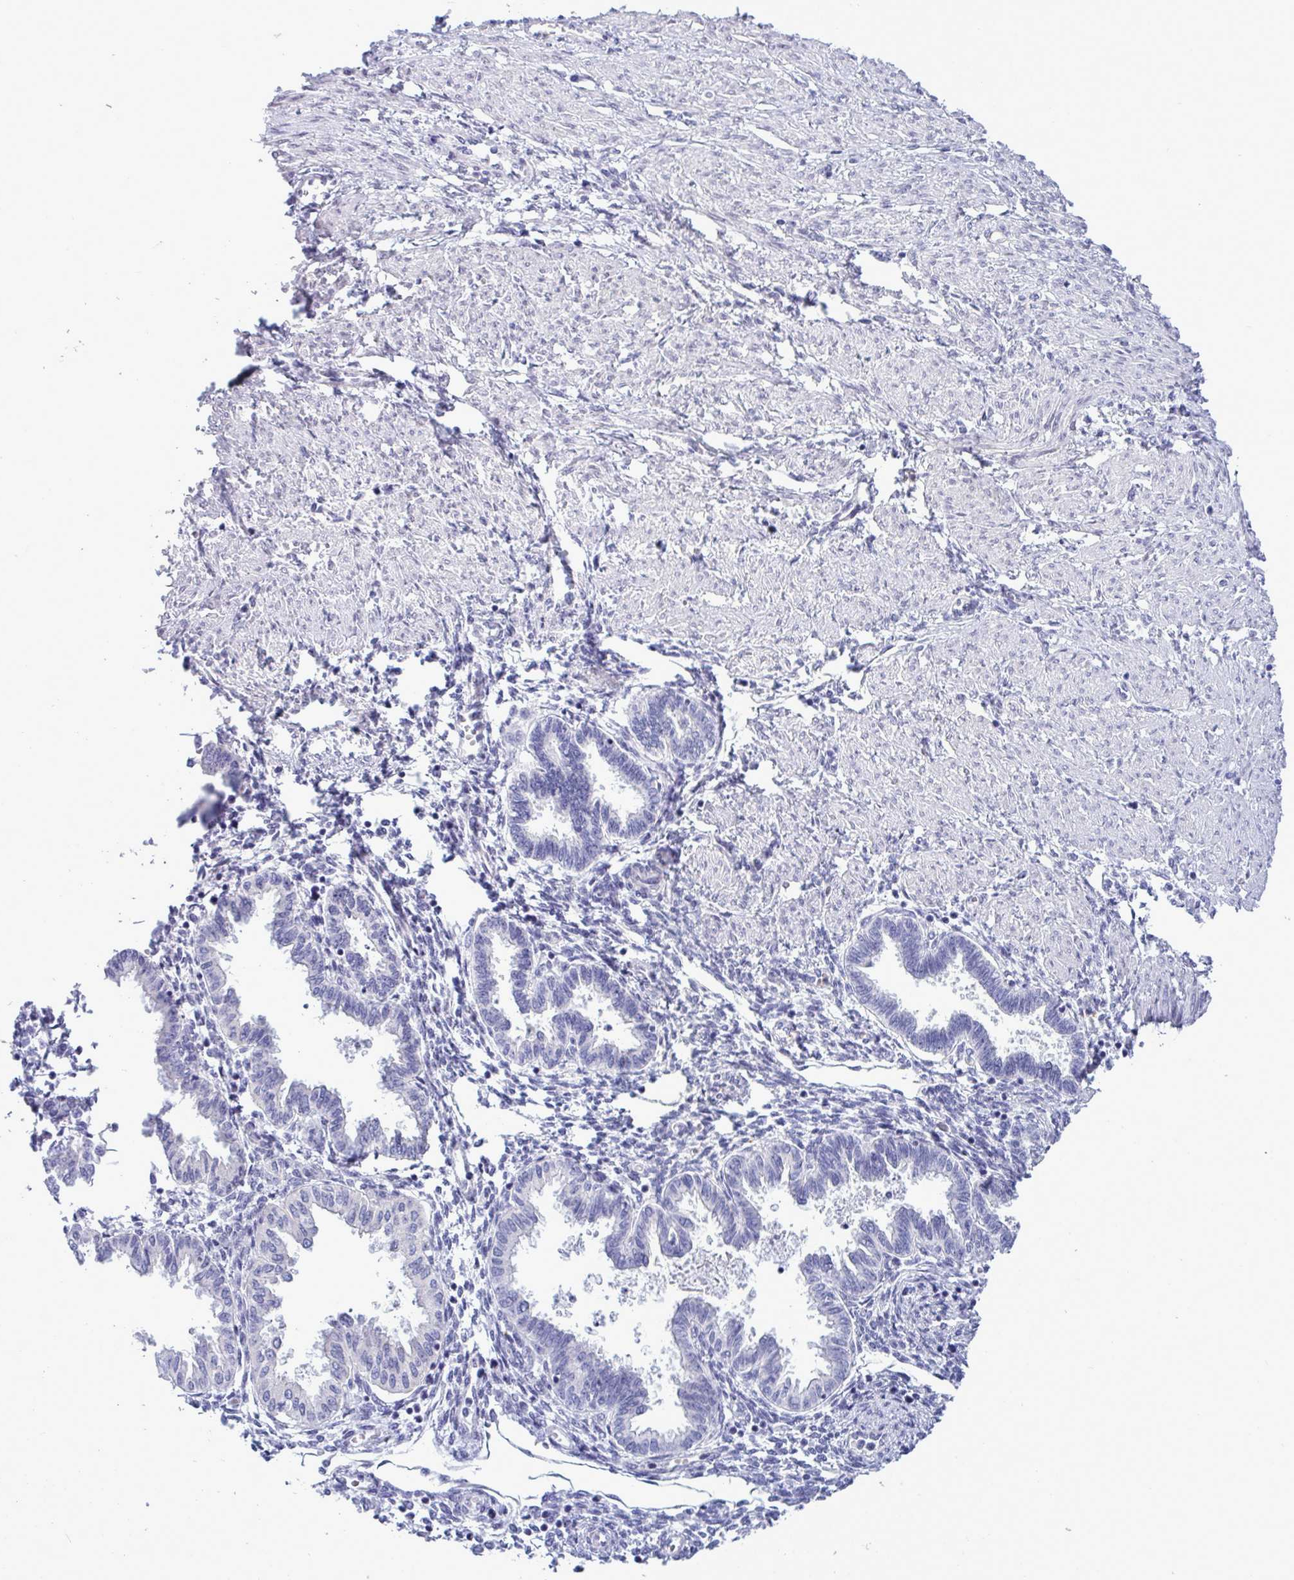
{"staining": {"intensity": "negative", "quantity": "none", "location": "none"}, "tissue": "endometrium", "cell_type": "Cells in endometrial stroma", "image_type": "normal", "snomed": [{"axis": "morphology", "description": "Normal tissue, NOS"}, {"axis": "topography", "description": "Endometrium"}], "caption": "Protein analysis of unremarkable endometrium exhibits no significant staining in cells in endometrial stroma. Brightfield microscopy of immunohistochemistry stained with DAB (brown) and hematoxylin (blue), captured at high magnification.", "gene": "MFSD4A", "patient": {"sex": "female", "age": 33}}